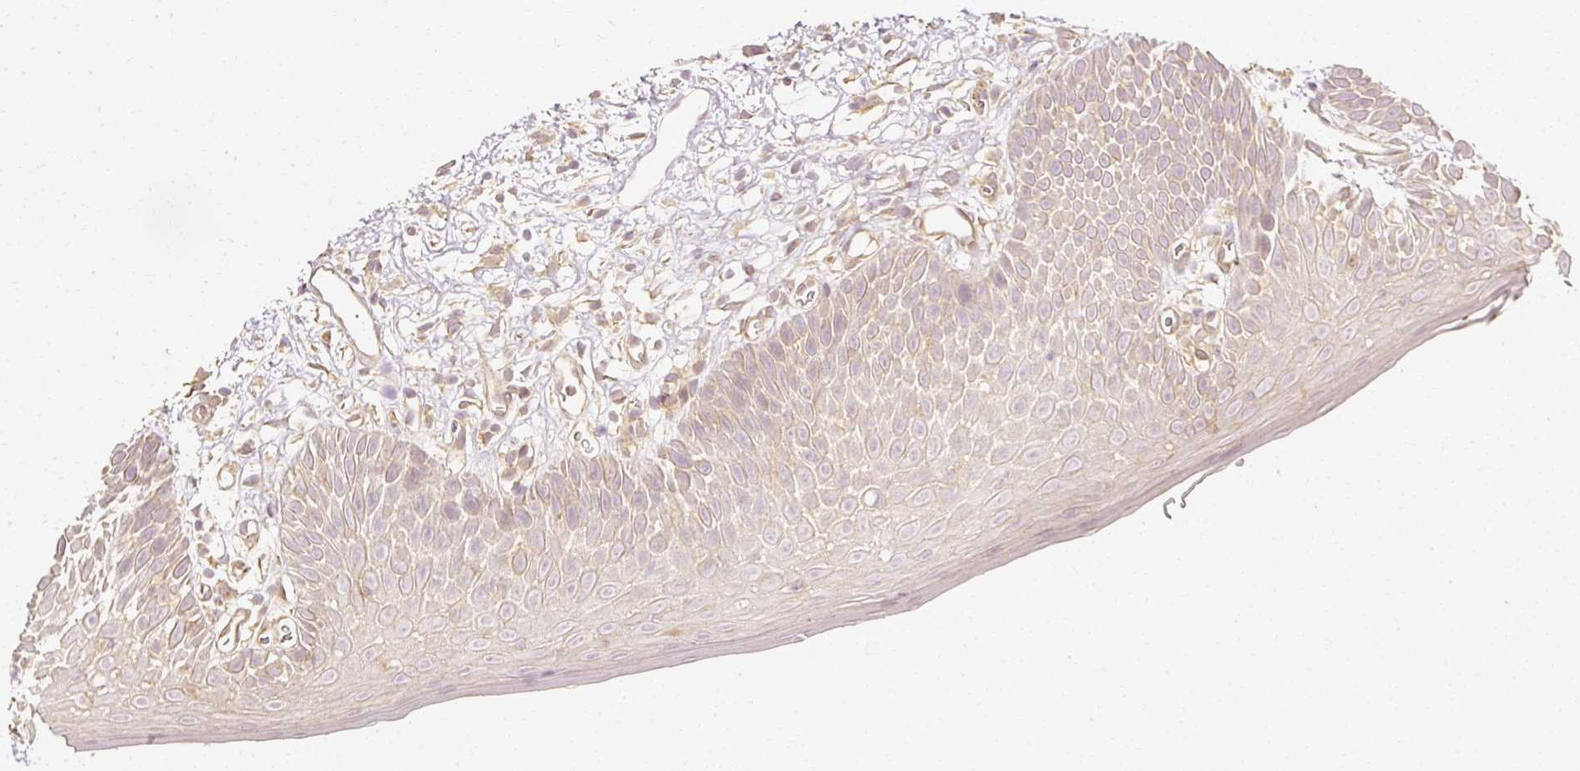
{"staining": {"intensity": "weak", "quantity": "<25%", "location": "cytoplasmic/membranous"}, "tissue": "oral mucosa", "cell_type": "Squamous epithelial cells", "image_type": "normal", "snomed": [{"axis": "morphology", "description": "Normal tissue, NOS"}, {"axis": "morphology", "description": "Squamous cell carcinoma, NOS"}, {"axis": "topography", "description": "Oral tissue"}, {"axis": "topography", "description": "Tounge, NOS"}, {"axis": "topography", "description": "Head-Neck"}], "caption": "Immunohistochemistry photomicrograph of benign oral mucosa: human oral mucosa stained with DAB (3,3'-diaminobenzidine) exhibits no significant protein staining in squamous epithelial cells. (DAB (3,3'-diaminobenzidine) immunohistochemistry visualized using brightfield microscopy, high magnification).", "gene": "GNAQ", "patient": {"sex": "male", "age": 76}}